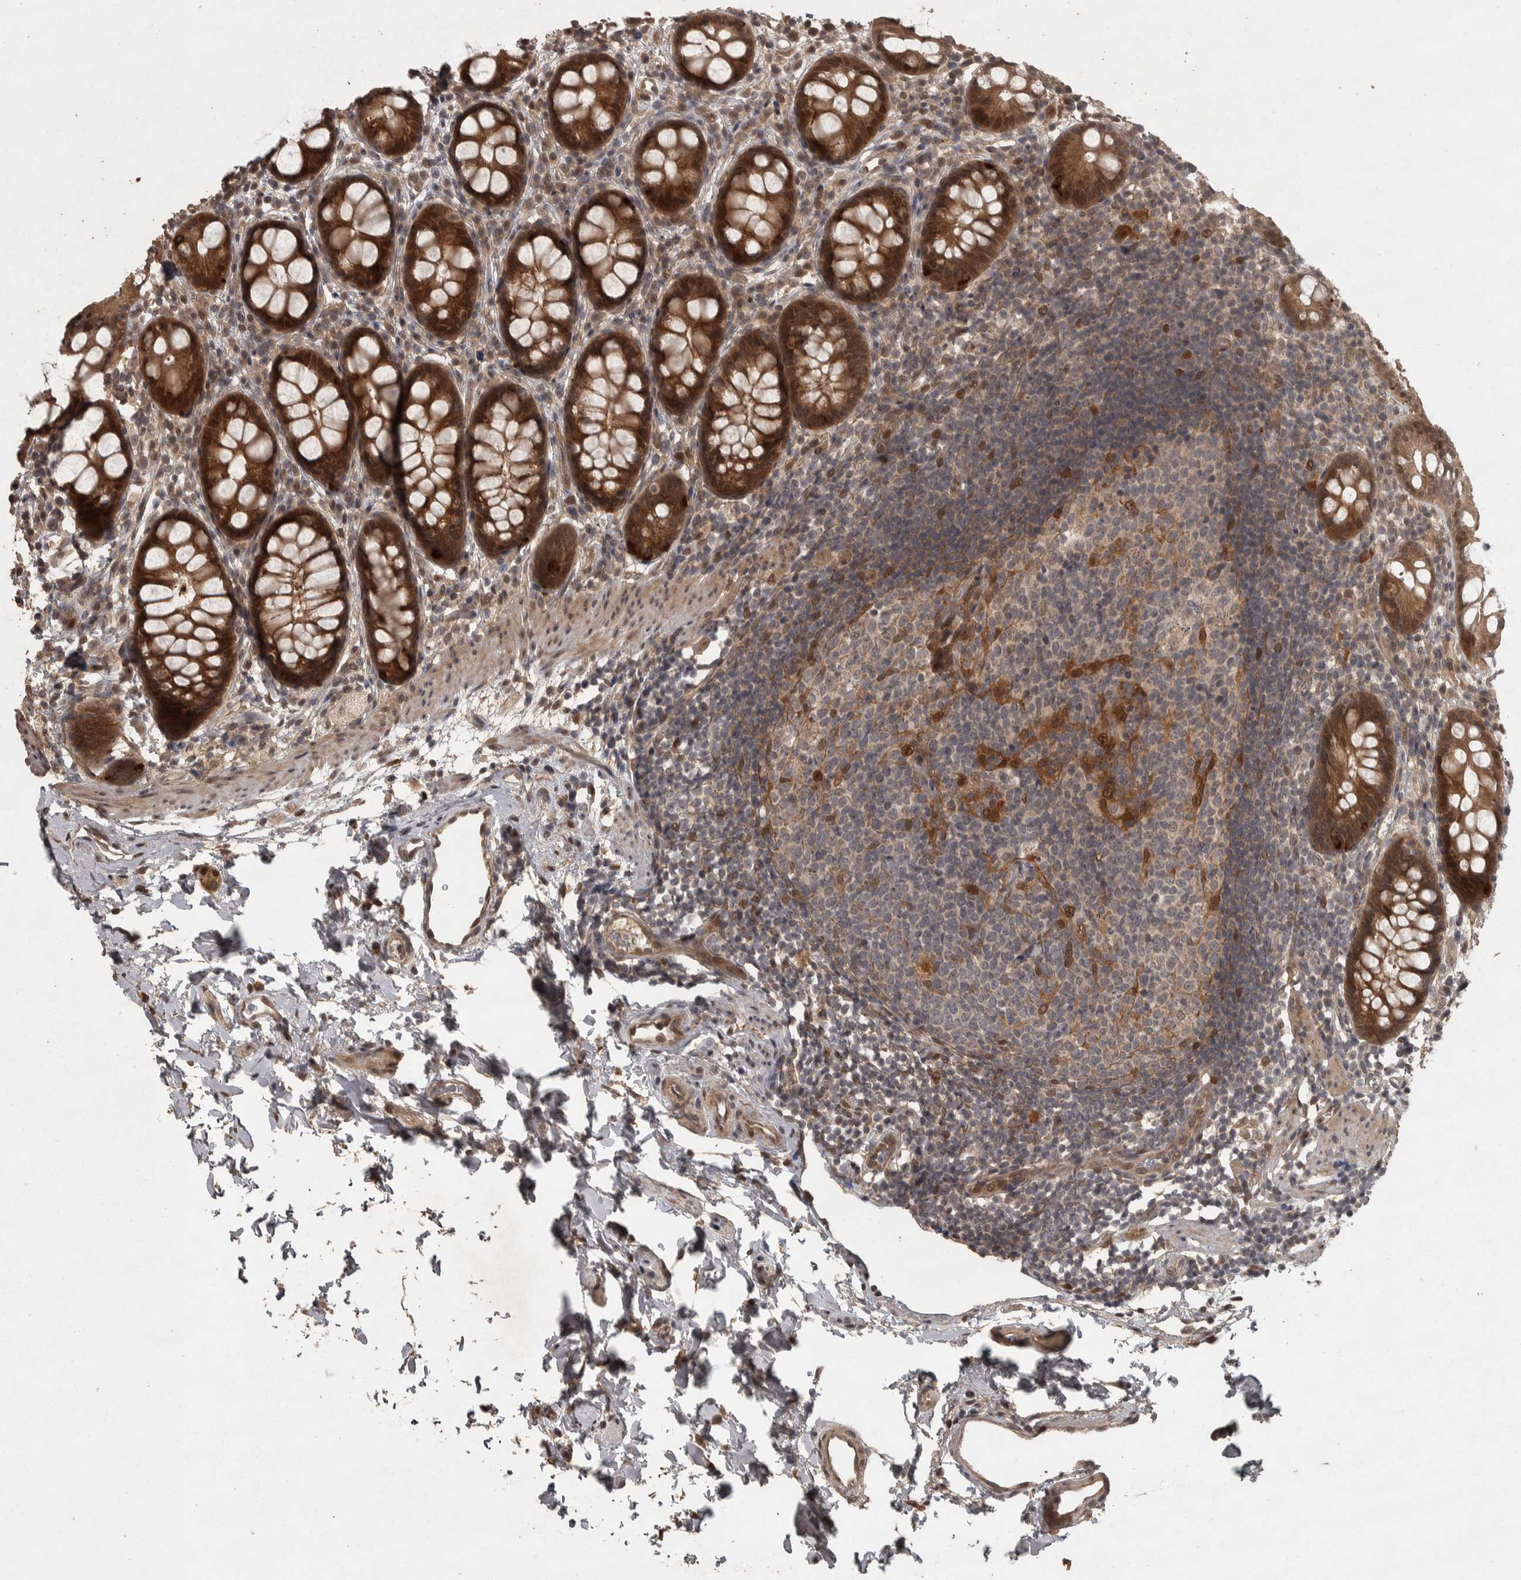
{"staining": {"intensity": "strong", "quantity": ">75%", "location": "cytoplasmic/membranous,nuclear"}, "tissue": "rectum", "cell_type": "Glandular cells", "image_type": "normal", "snomed": [{"axis": "morphology", "description": "Normal tissue, NOS"}, {"axis": "topography", "description": "Rectum"}], "caption": "A photomicrograph of rectum stained for a protein exhibits strong cytoplasmic/membranous,nuclear brown staining in glandular cells.", "gene": "ACO1", "patient": {"sex": "female", "age": 65}}